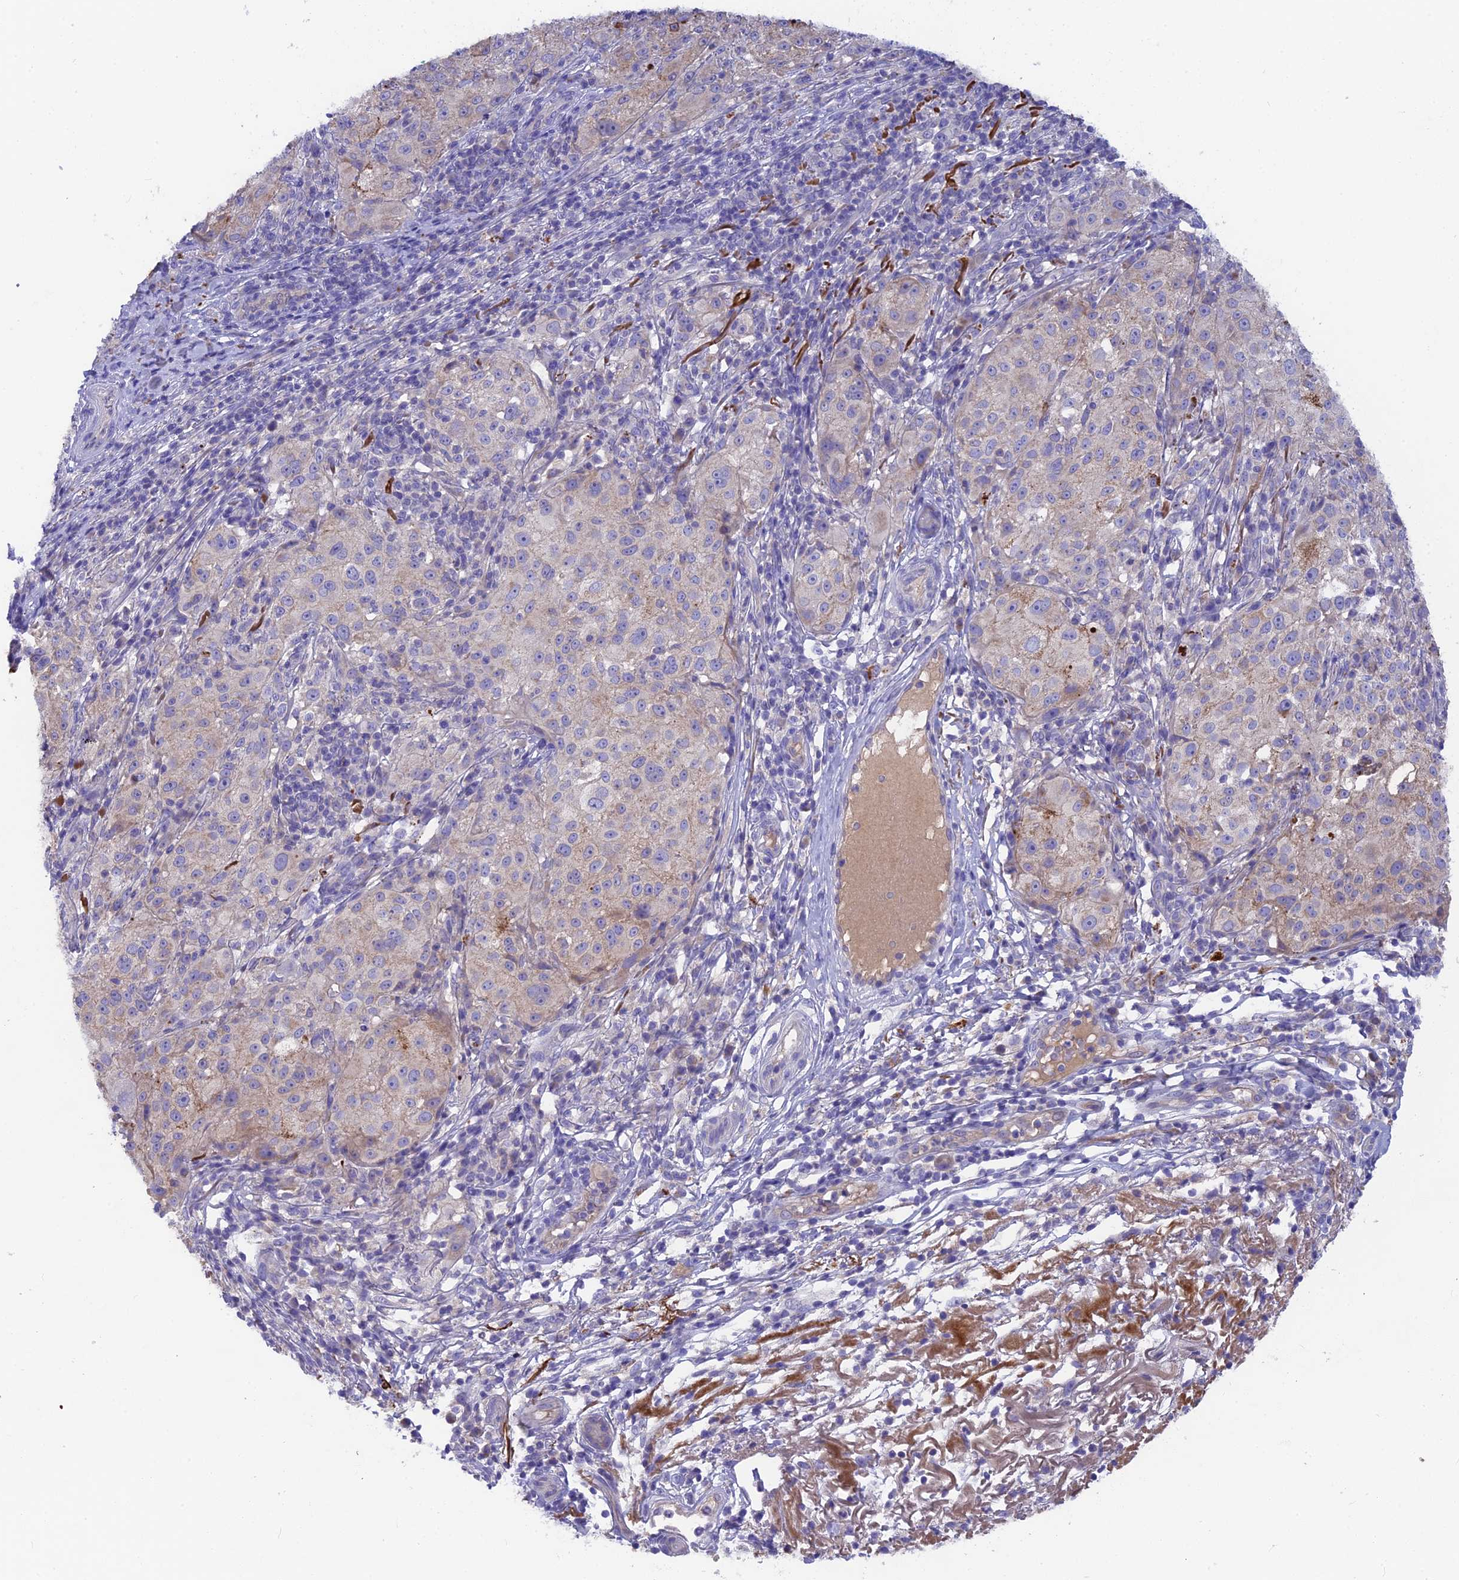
{"staining": {"intensity": "weak", "quantity": "<25%", "location": "cytoplasmic/membranous"}, "tissue": "melanoma", "cell_type": "Tumor cells", "image_type": "cancer", "snomed": [{"axis": "morphology", "description": "Necrosis, NOS"}, {"axis": "morphology", "description": "Malignant melanoma, NOS"}, {"axis": "topography", "description": "Skin"}], "caption": "Immunohistochemistry (IHC) photomicrograph of human melanoma stained for a protein (brown), which demonstrates no staining in tumor cells.", "gene": "PZP", "patient": {"sex": "female", "age": 87}}